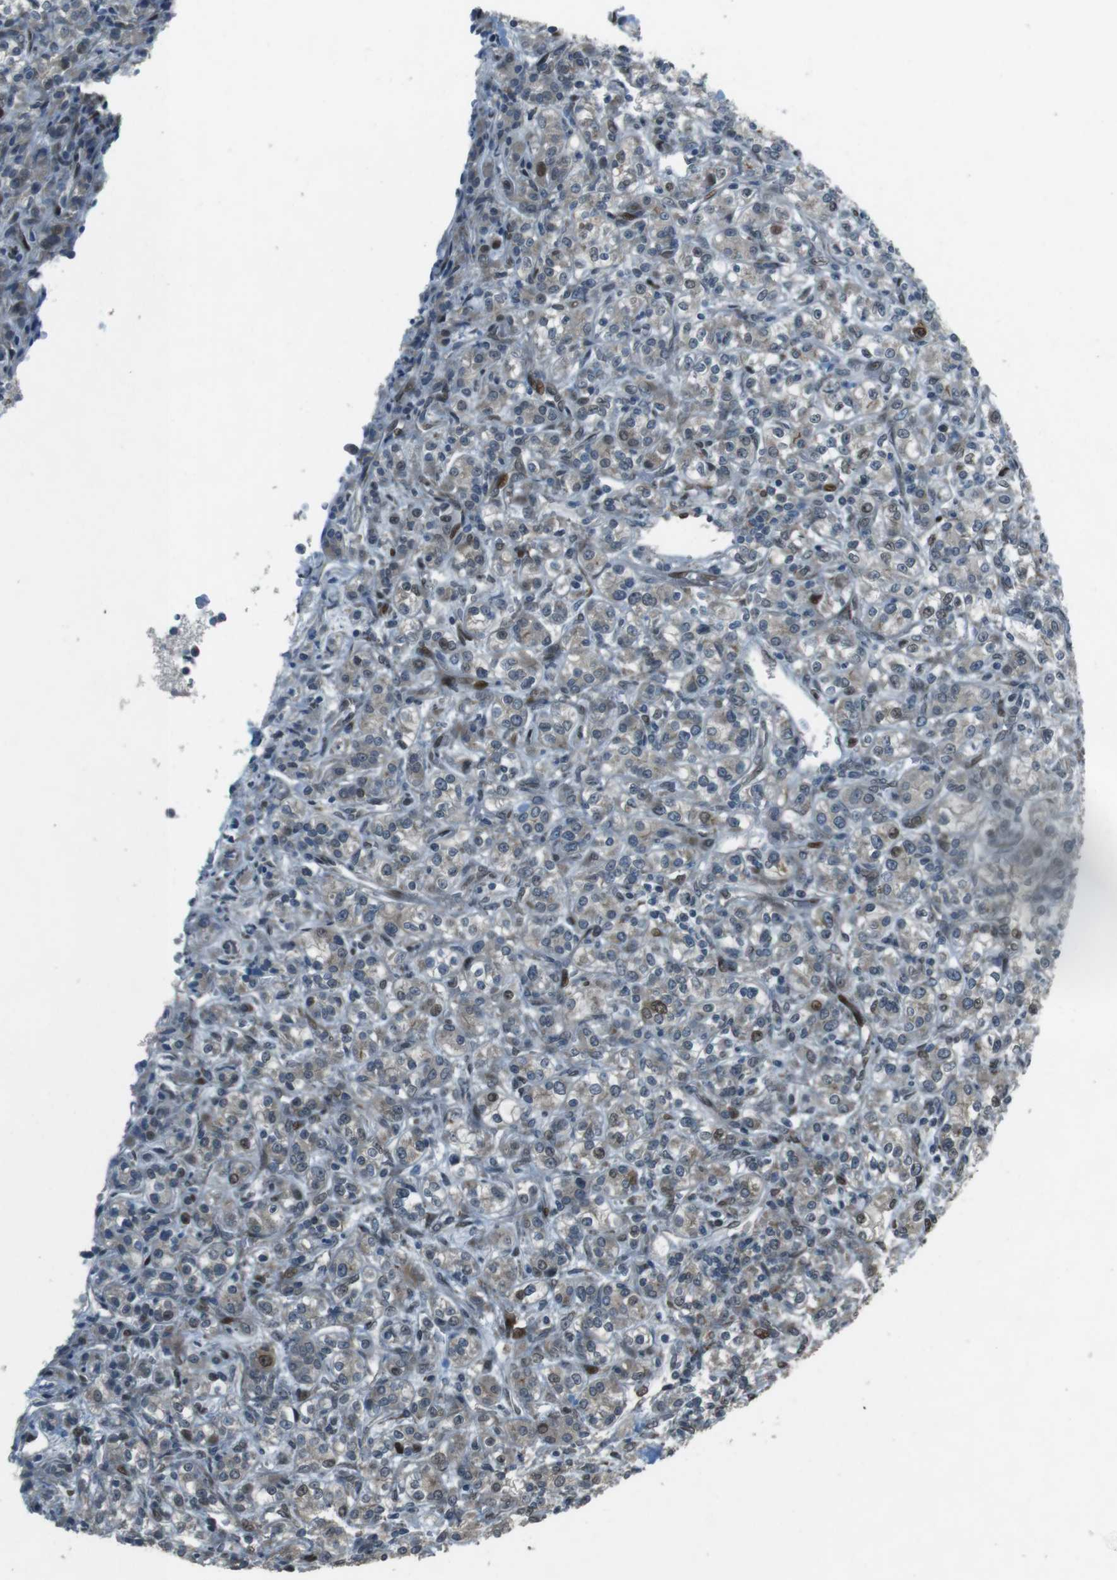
{"staining": {"intensity": "weak", "quantity": "<25%", "location": "cytoplasmic/membranous,nuclear"}, "tissue": "renal cancer", "cell_type": "Tumor cells", "image_type": "cancer", "snomed": [{"axis": "morphology", "description": "Adenocarcinoma, NOS"}, {"axis": "topography", "description": "Kidney"}], "caption": "Immunohistochemistry photomicrograph of neoplastic tissue: human adenocarcinoma (renal) stained with DAB displays no significant protein positivity in tumor cells.", "gene": "ZNF330", "patient": {"sex": "male", "age": 77}}